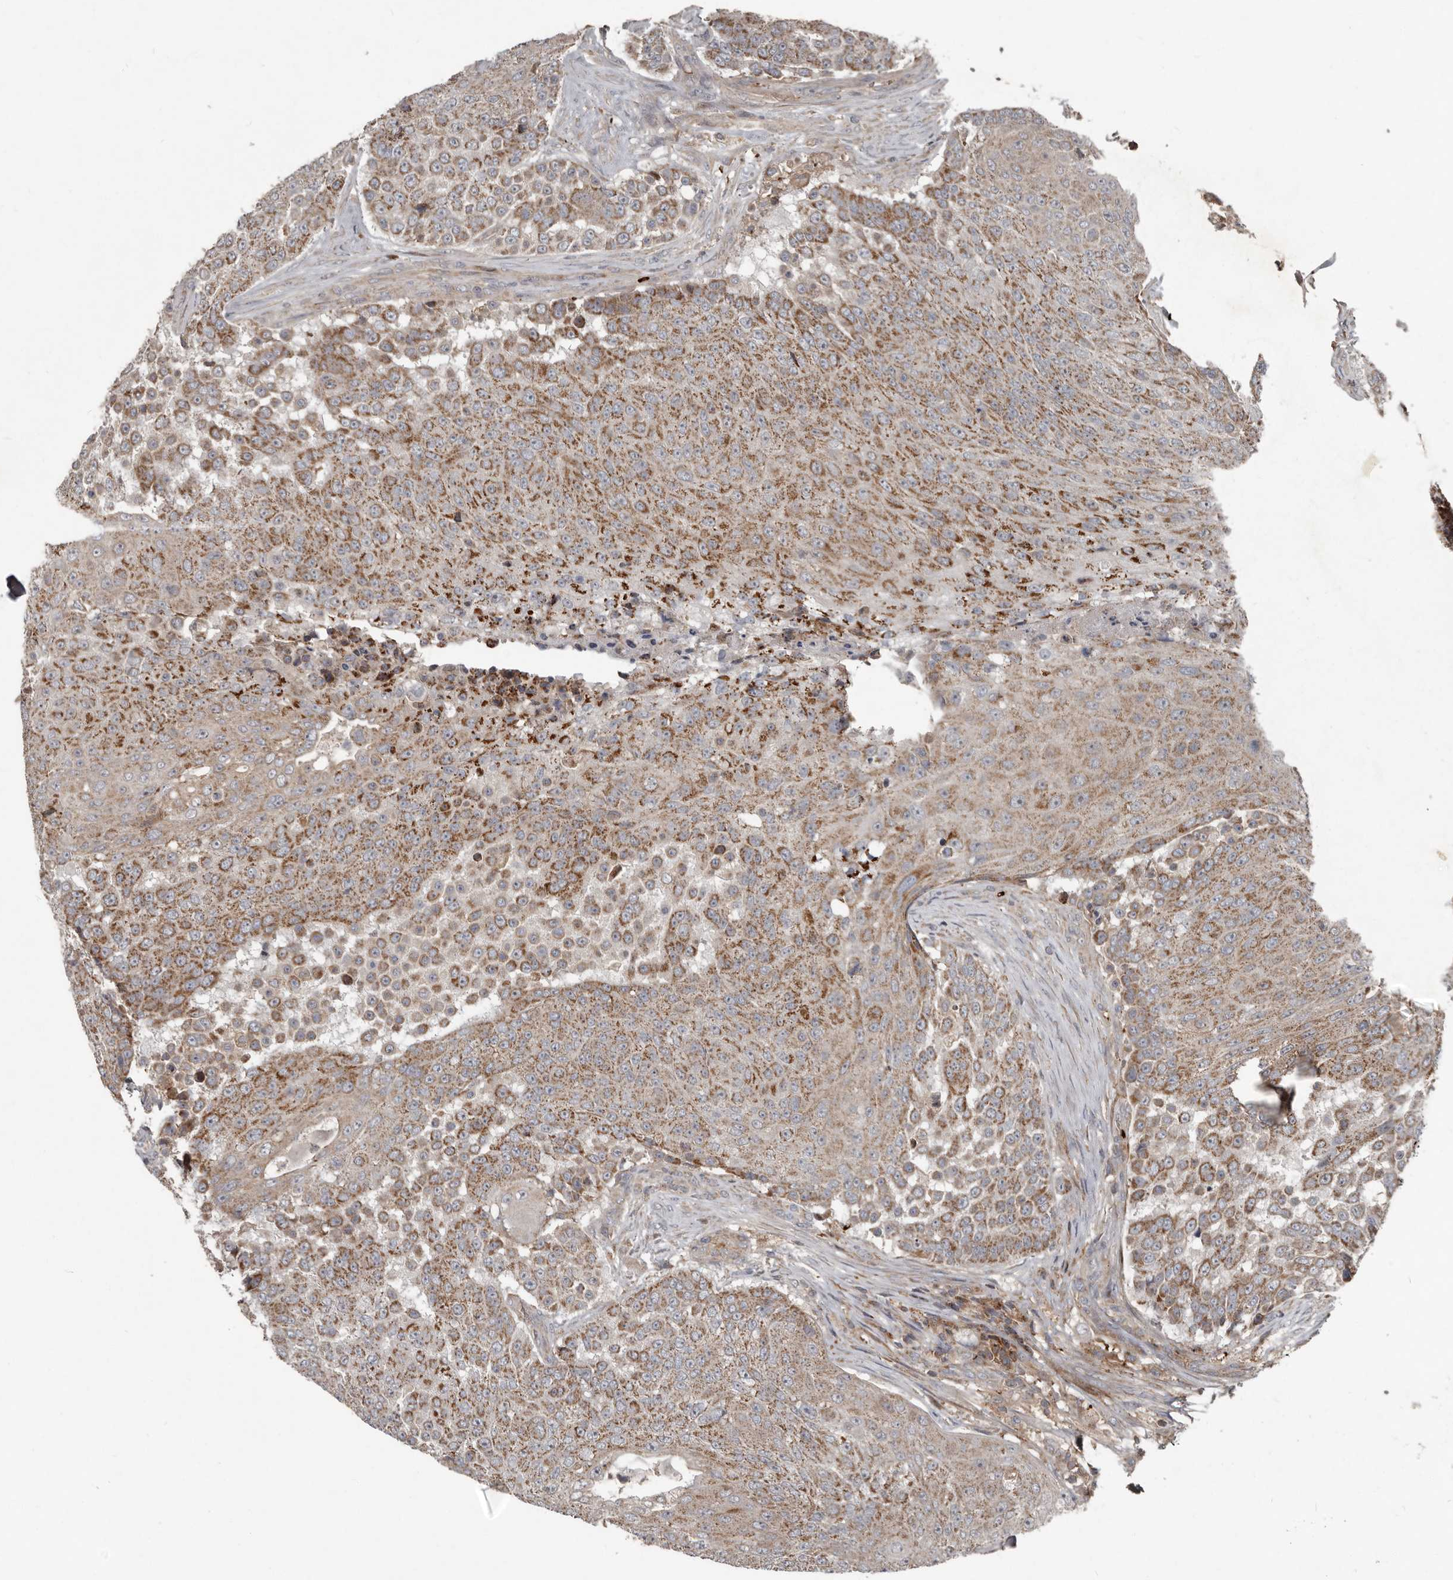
{"staining": {"intensity": "moderate", "quantity": ">75%", "location": "cytoplasmic/membranous"}, "tissue": "urothelial cancer", "cell_type": "Tumor cells", "image_type": "cancer", "snomed": [{"axis": "morphology", "description": "Urothelial carcinoma, High grade"}, {"axis": "topography", "description": "Urinary bladder"}], "caption": "High-magnification brightfield microscopy of urothelial cancer stained with DAB (3,3'-diaminobenzidine) (brown) and counterstained with hematoxylin (blue). tumor cells exhibit moderate cytoplasmic/membranous positivity is seen in about>75% of cells.", "gene": "FBXO31", "patient": {"sex": "female", "age": 63}}